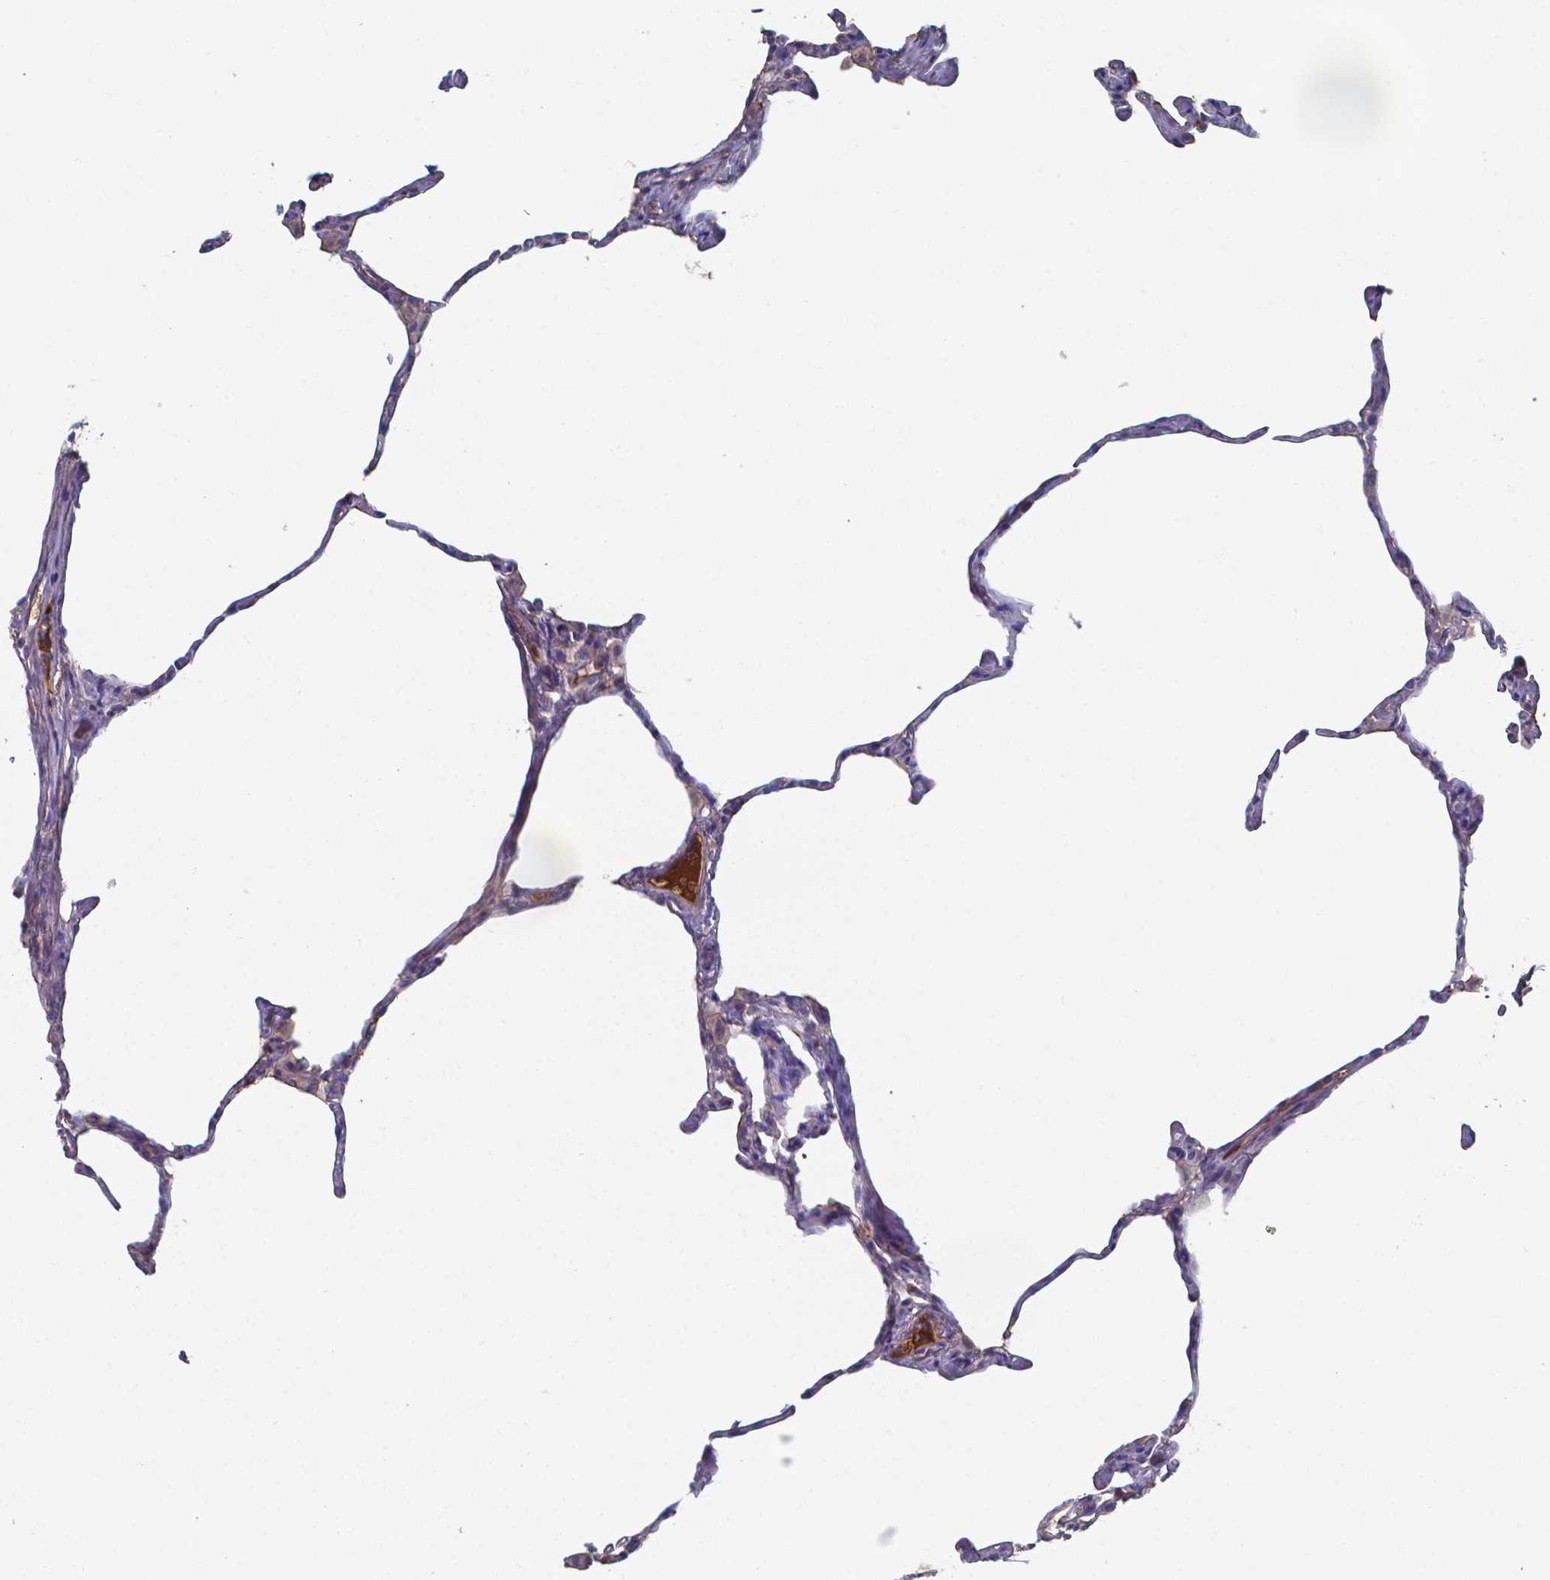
{"staining": {"intensity": "negative", "quantity": "none", "location": "none"}, "tissue": "lung", "cell_type": "Alveolar cells", "image_type": "normal", "snomed": [{"axis": "morphology", "description": "Normal tissue, NOS"}, {"axis": "topography", "description": "Lung"}], "caption": "An image of lung stained for a protein exhibits no brown staining in alveolar cells. The staining is performed using DAB (3,3'-diaminobenzidine) brown chromogen with nuclei counter-stained in using hematoxylin.", "gene": "BTBD17", "patient": {"sex": "male", "age": 65}}